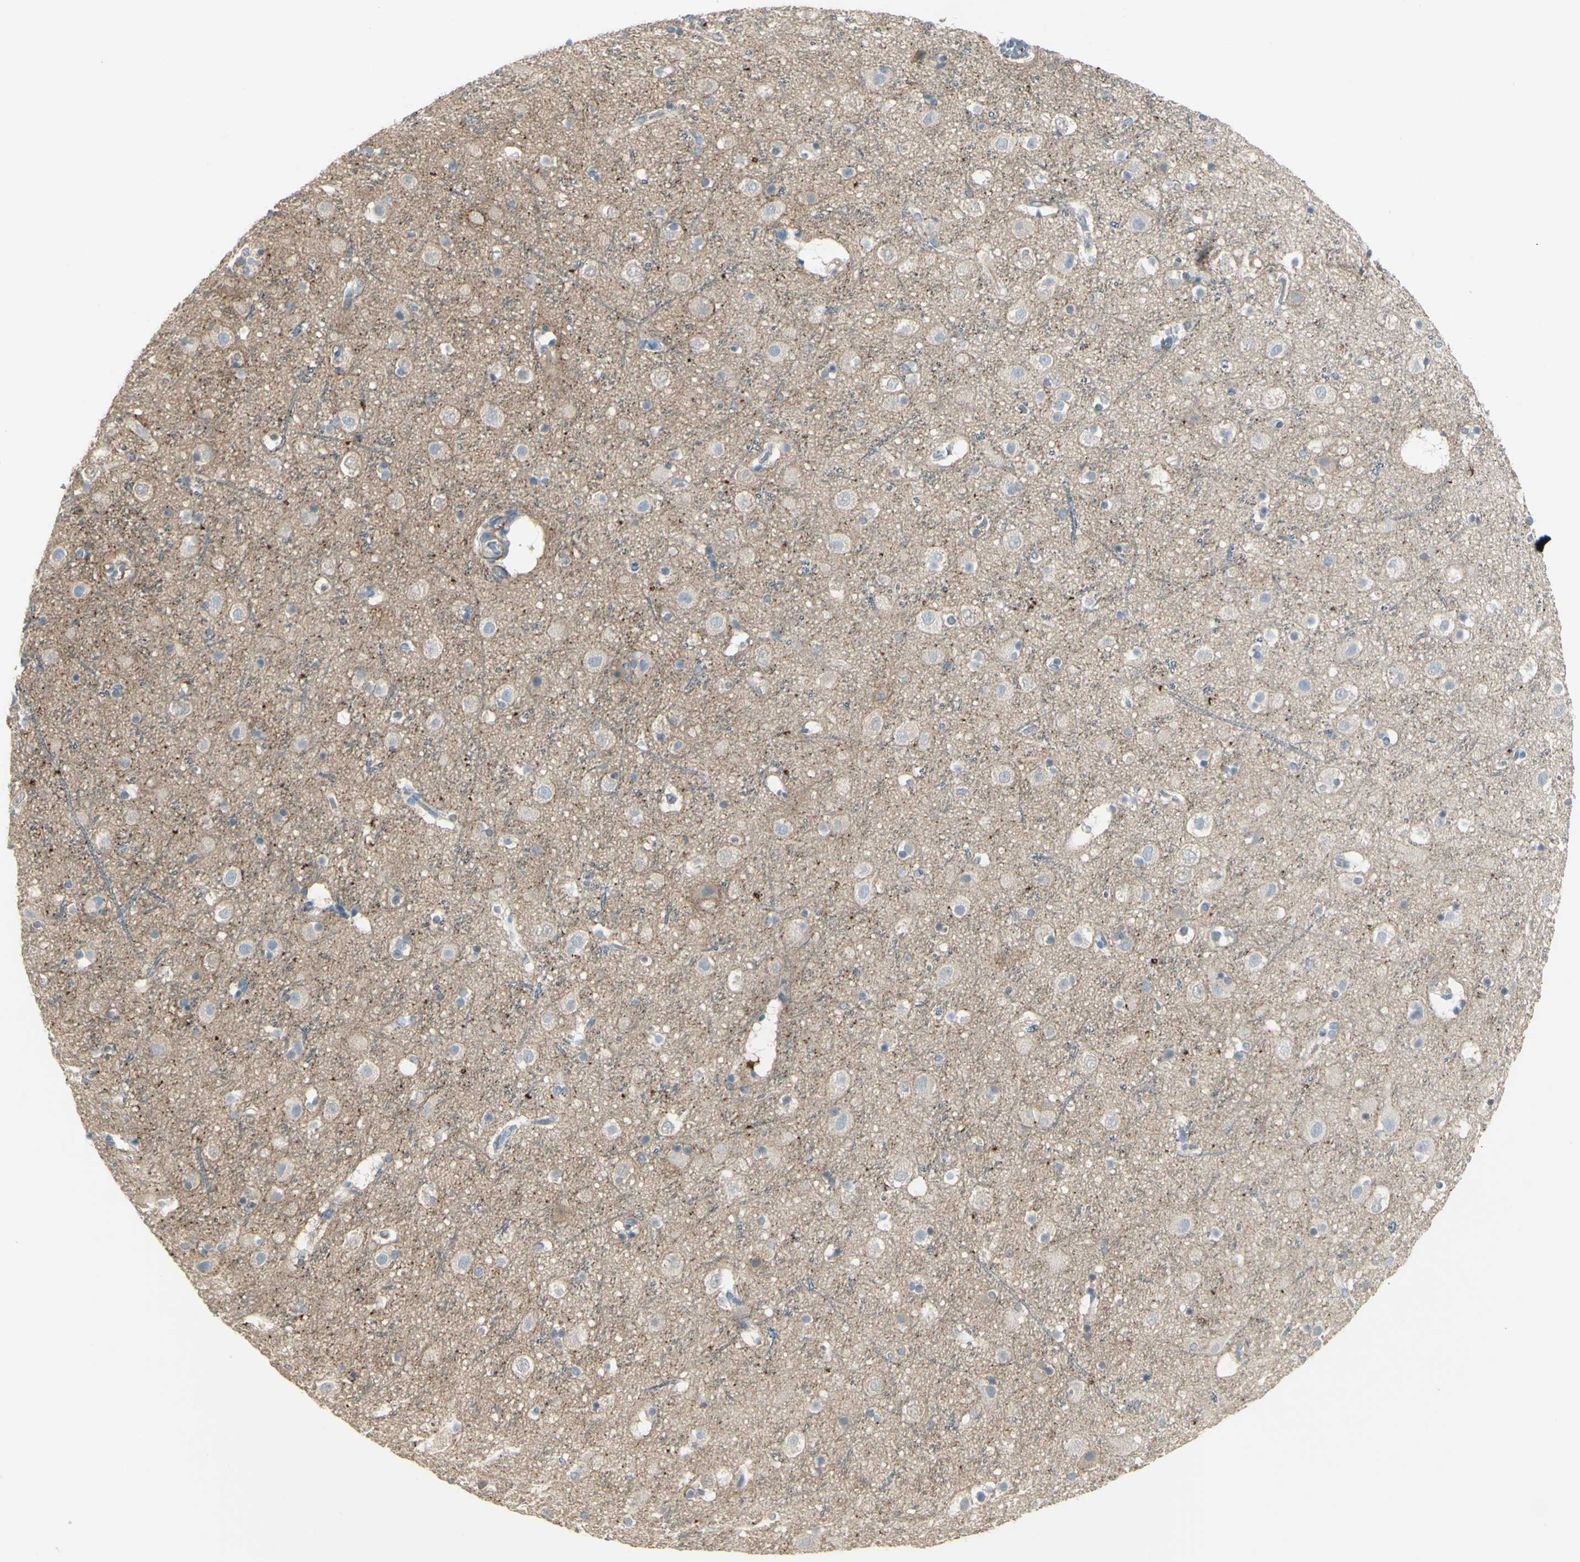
{"staining": {"intensity": "negative", "quantity": "none", "location": "none"}, "tissue": "cerebral cortex", "cell_type": "Endothelial cells", "image_type": "normal", "snomed": [{"axis": "morphology", "description": "Normal tissue, NOS"}, {"axis": "topography", "description": "Cerebral cortex"}], "caption": "Cerebral cortex stained for a protein using immunohistochemistry (IHC) reveals no expression endothelial cells.", "gene": "NCBP2L", "patient": {"sex": "male", "age": 45}}